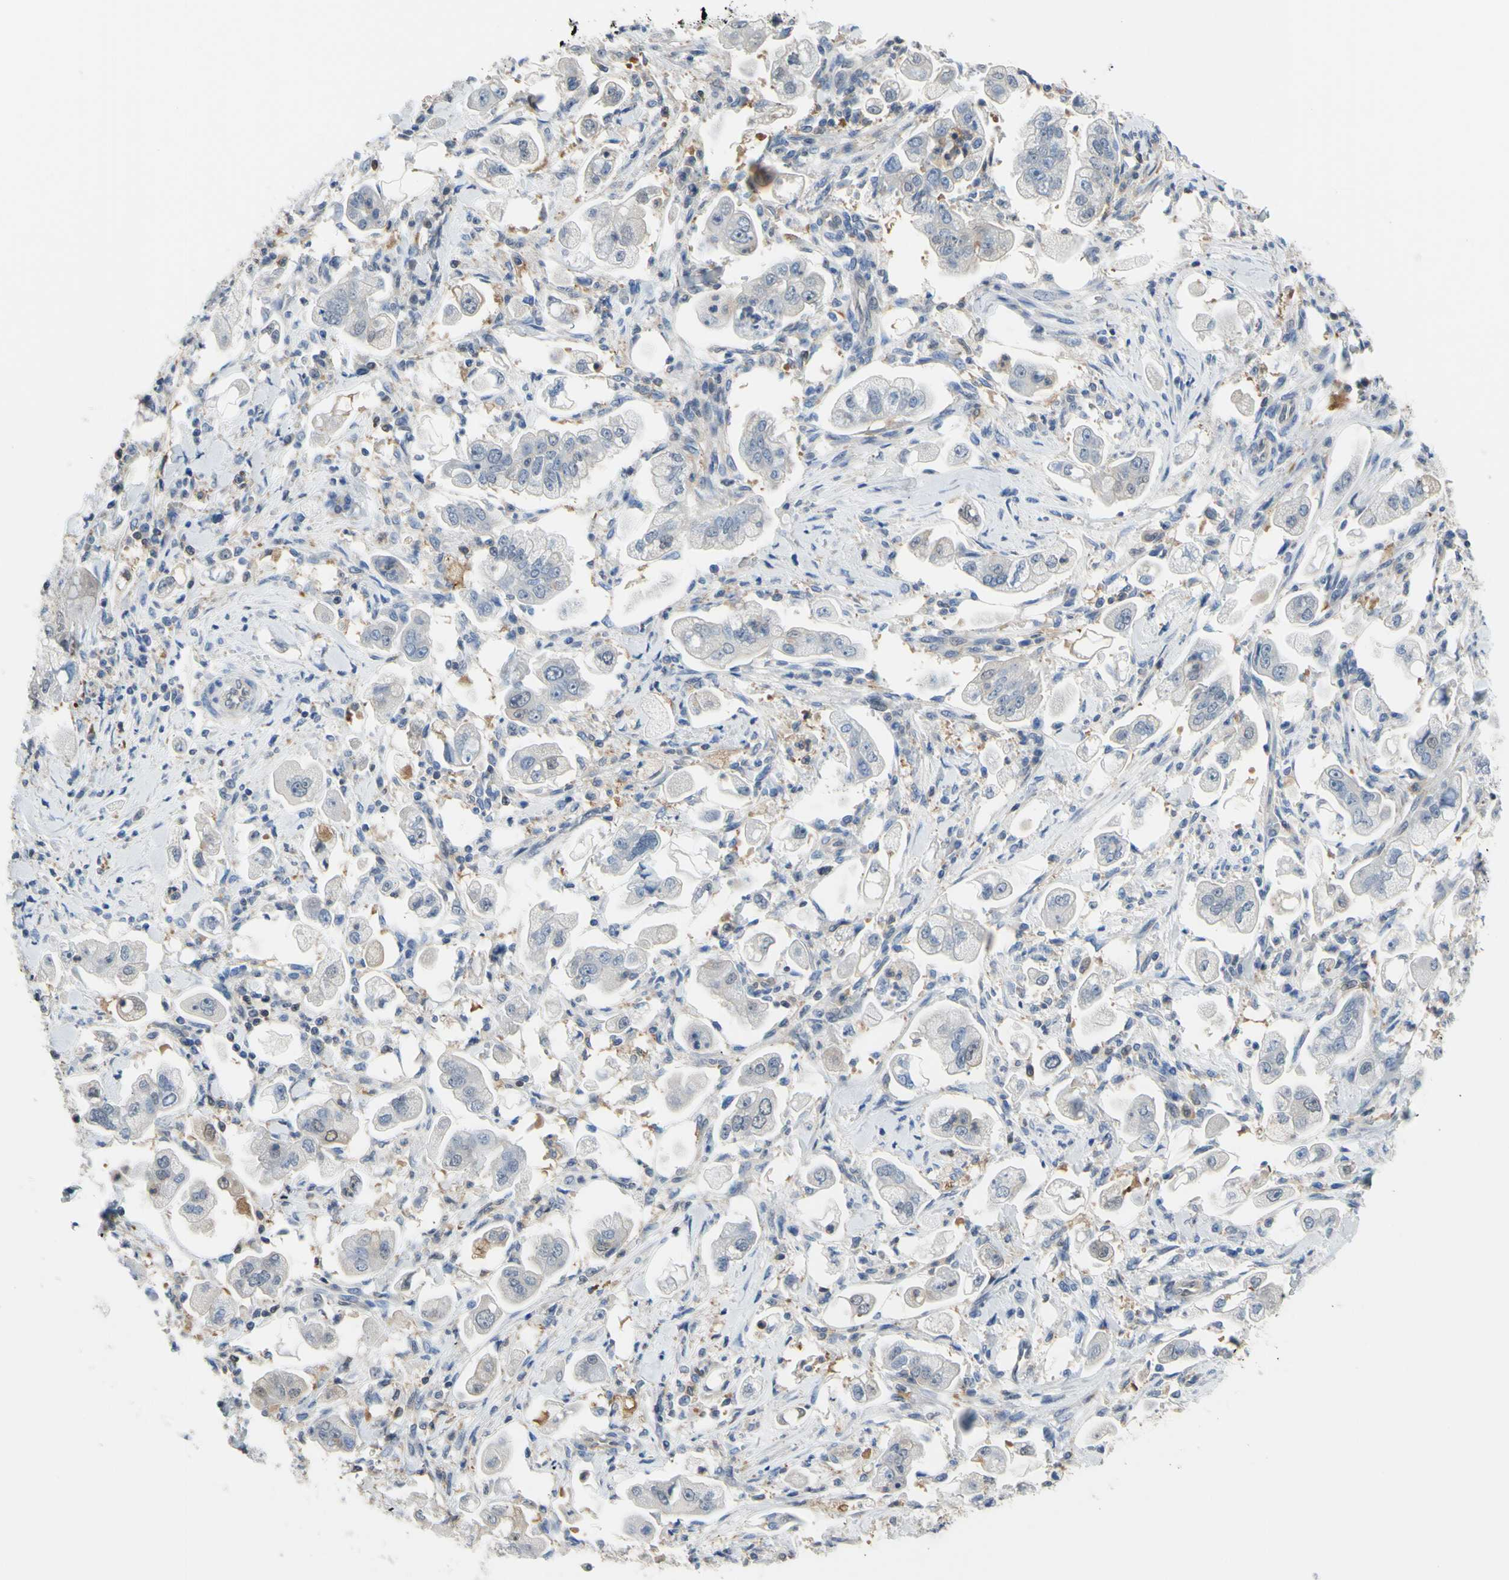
{"staining": {"intensity": "negative", "quantity": "none", "location": "none"}, "tissue": "stomach cancer", "cell_type": "Tumor cells", "image_type": "cancer", "snomed": [{"axis": "morphology", "description": "Adenocarcinoma, NOS"}, {"axis": "topography", "description": "Stomach"}], "caption": "Immunohistochemistry (IHC) of human adenocarcinoma (stomach) reveals no positivity in tumor cells.", "gene": "UPK3B", "patient": {"sex": "male", "age": 62}}